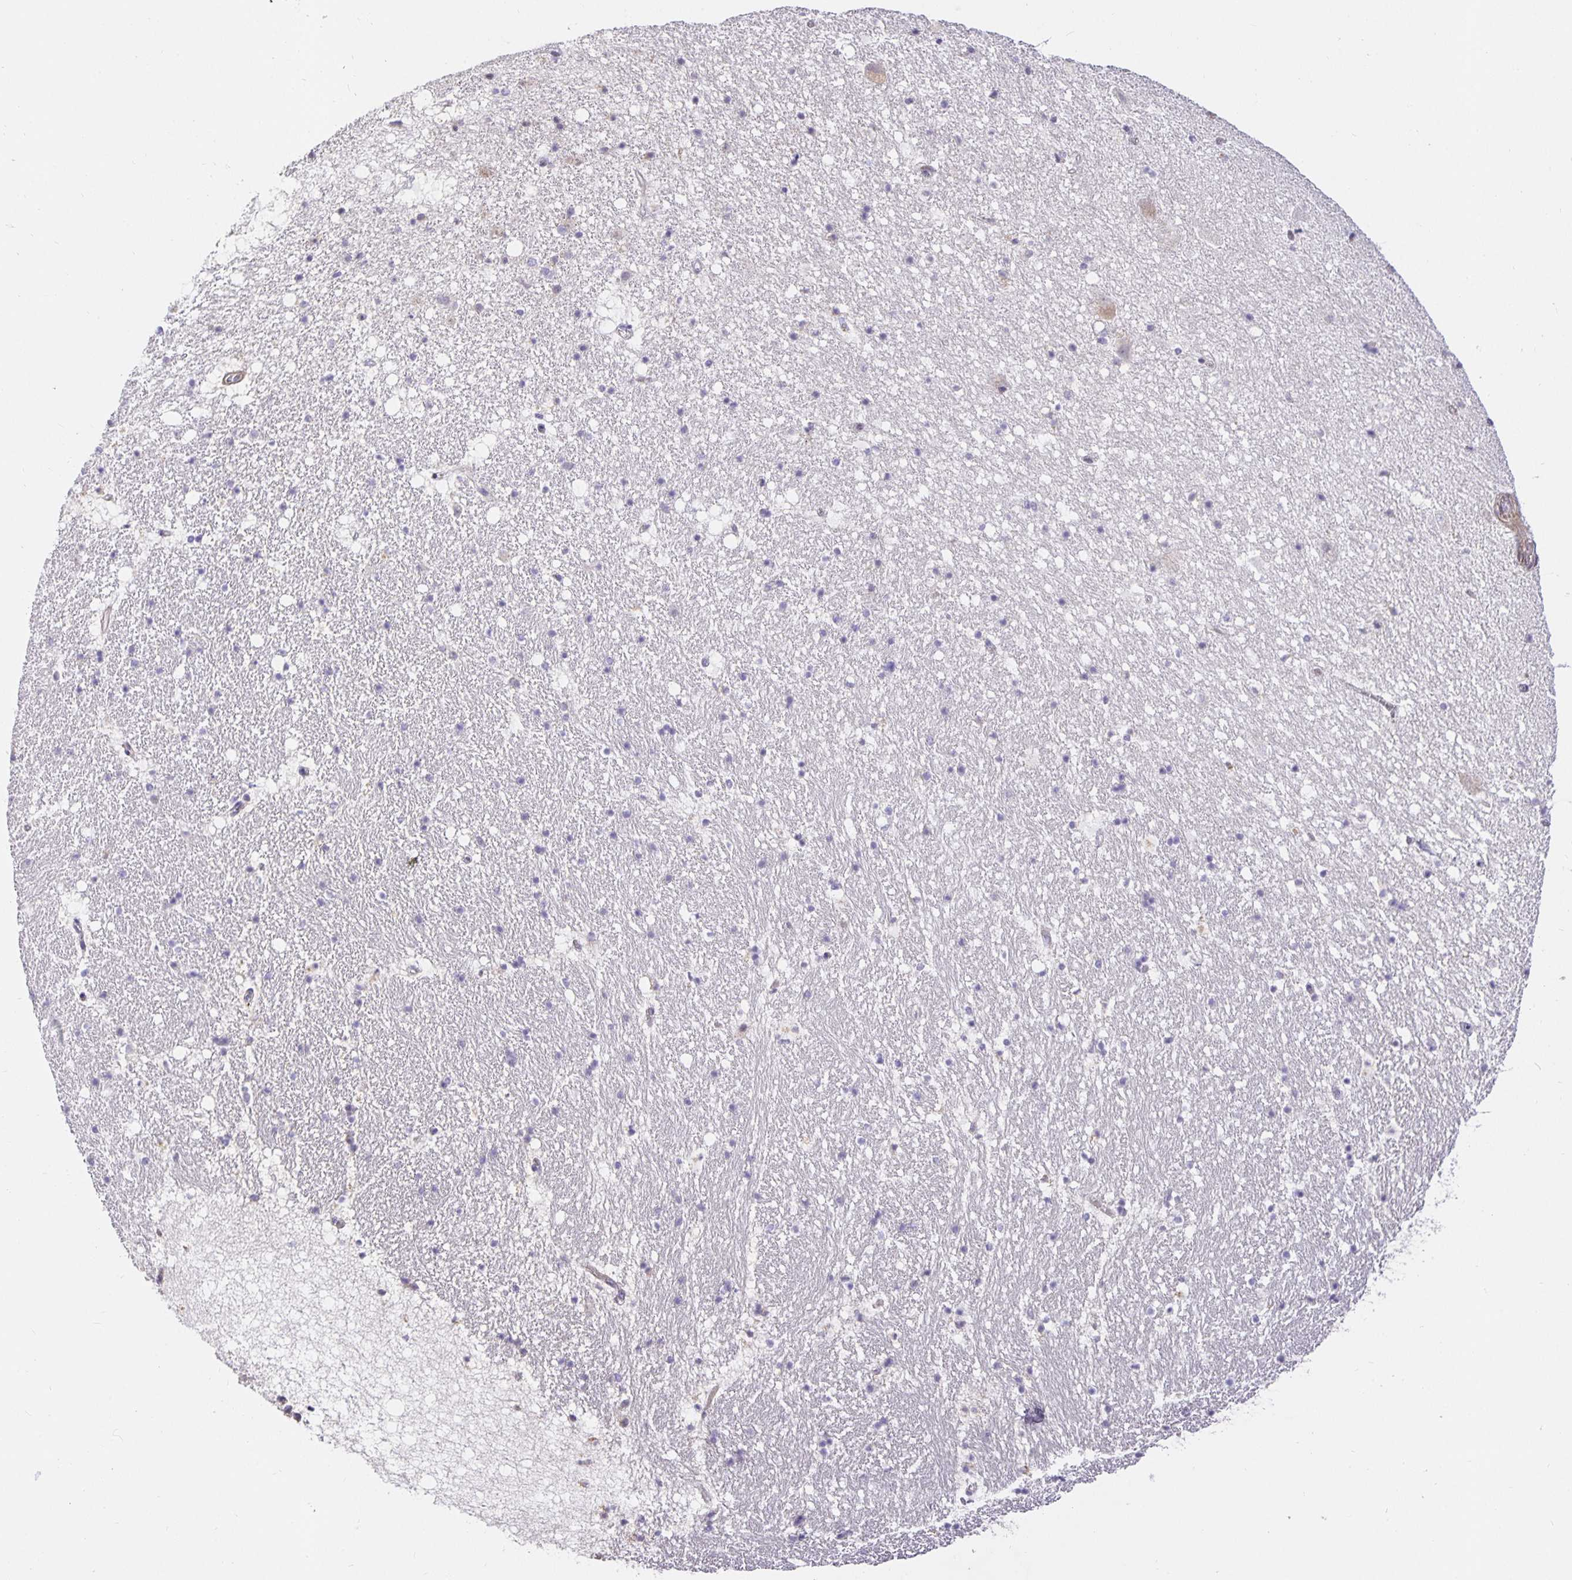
{"staining": {"intensity": "negative", "quantity": "none", "location": "none"}, "tissue": "hippocampus", "cell_type": "Glial cells", "image_type": "normal", "snomed": [{"axis": "morphology", "description": "Normal tissue, NOS"}, {"axis": "topography", "description": "Hippocampus"}], "caption": "Hippocampus was stained to show a protein in brown. There is no significant expression in glial cells. Nuclei are stained in blue.", "gene": "TJP3", "patient": {"sex": "female", "age": 42}}